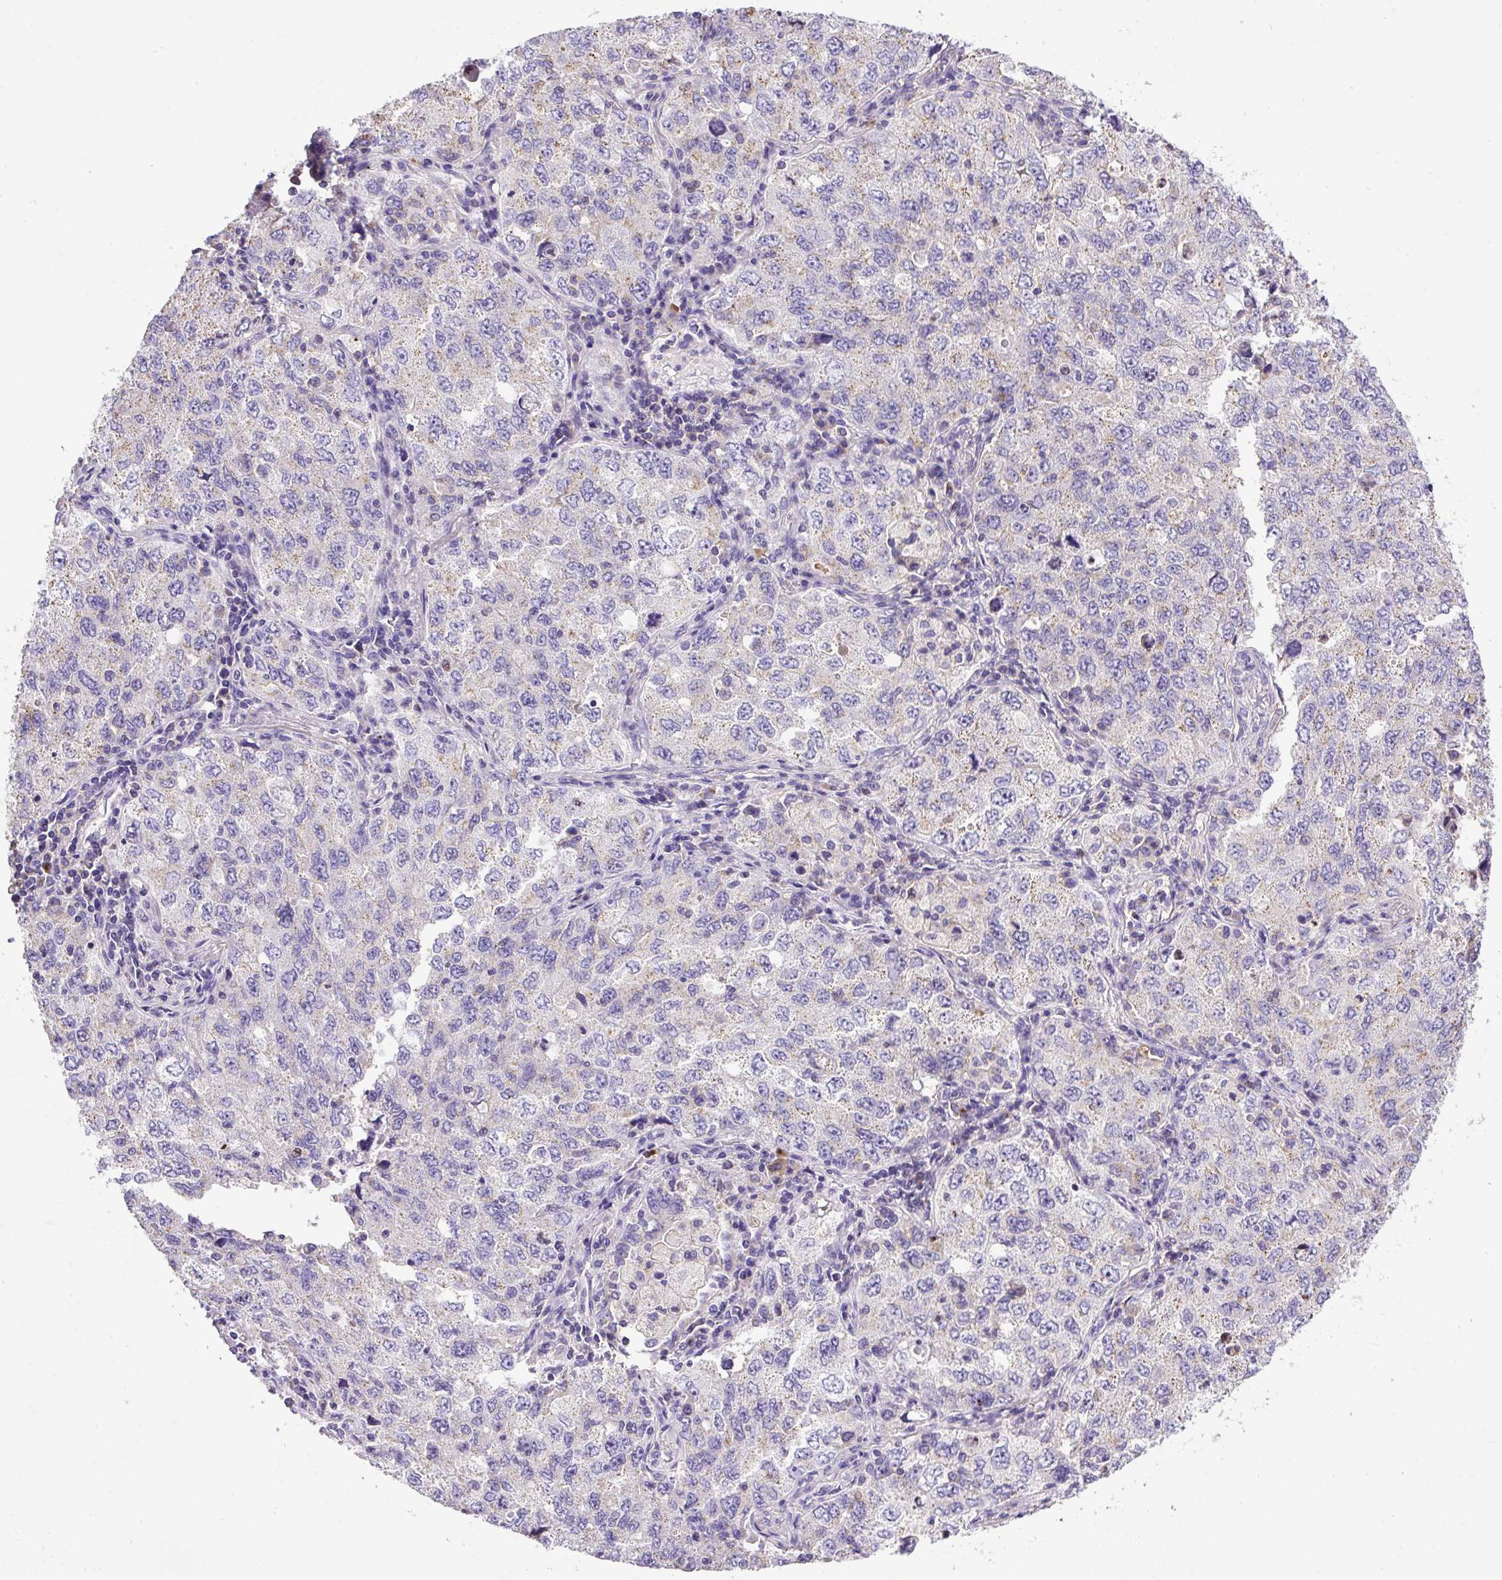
{"staining": {"intensity": "negative", "quantity": "none", "location": "none"}, "tissue": "lung cancer", "cell_type": "Tumor cells", "image_type": "cancer", "snomed": [{"axis": "morphology", "description": "Adenocarcinoma, NOS"}, {"axis": "topography", "description": "Lung"}], "caption": "Micrograph shows no significant protein staining in tumor cells of adenocarcinoma (lung). The staining is performed using DAB brown chromogen with nuclei counter-stained in using hematoxylin.", "gene": "CFAP47", "patient": {"sex": "female", "age": 57}}